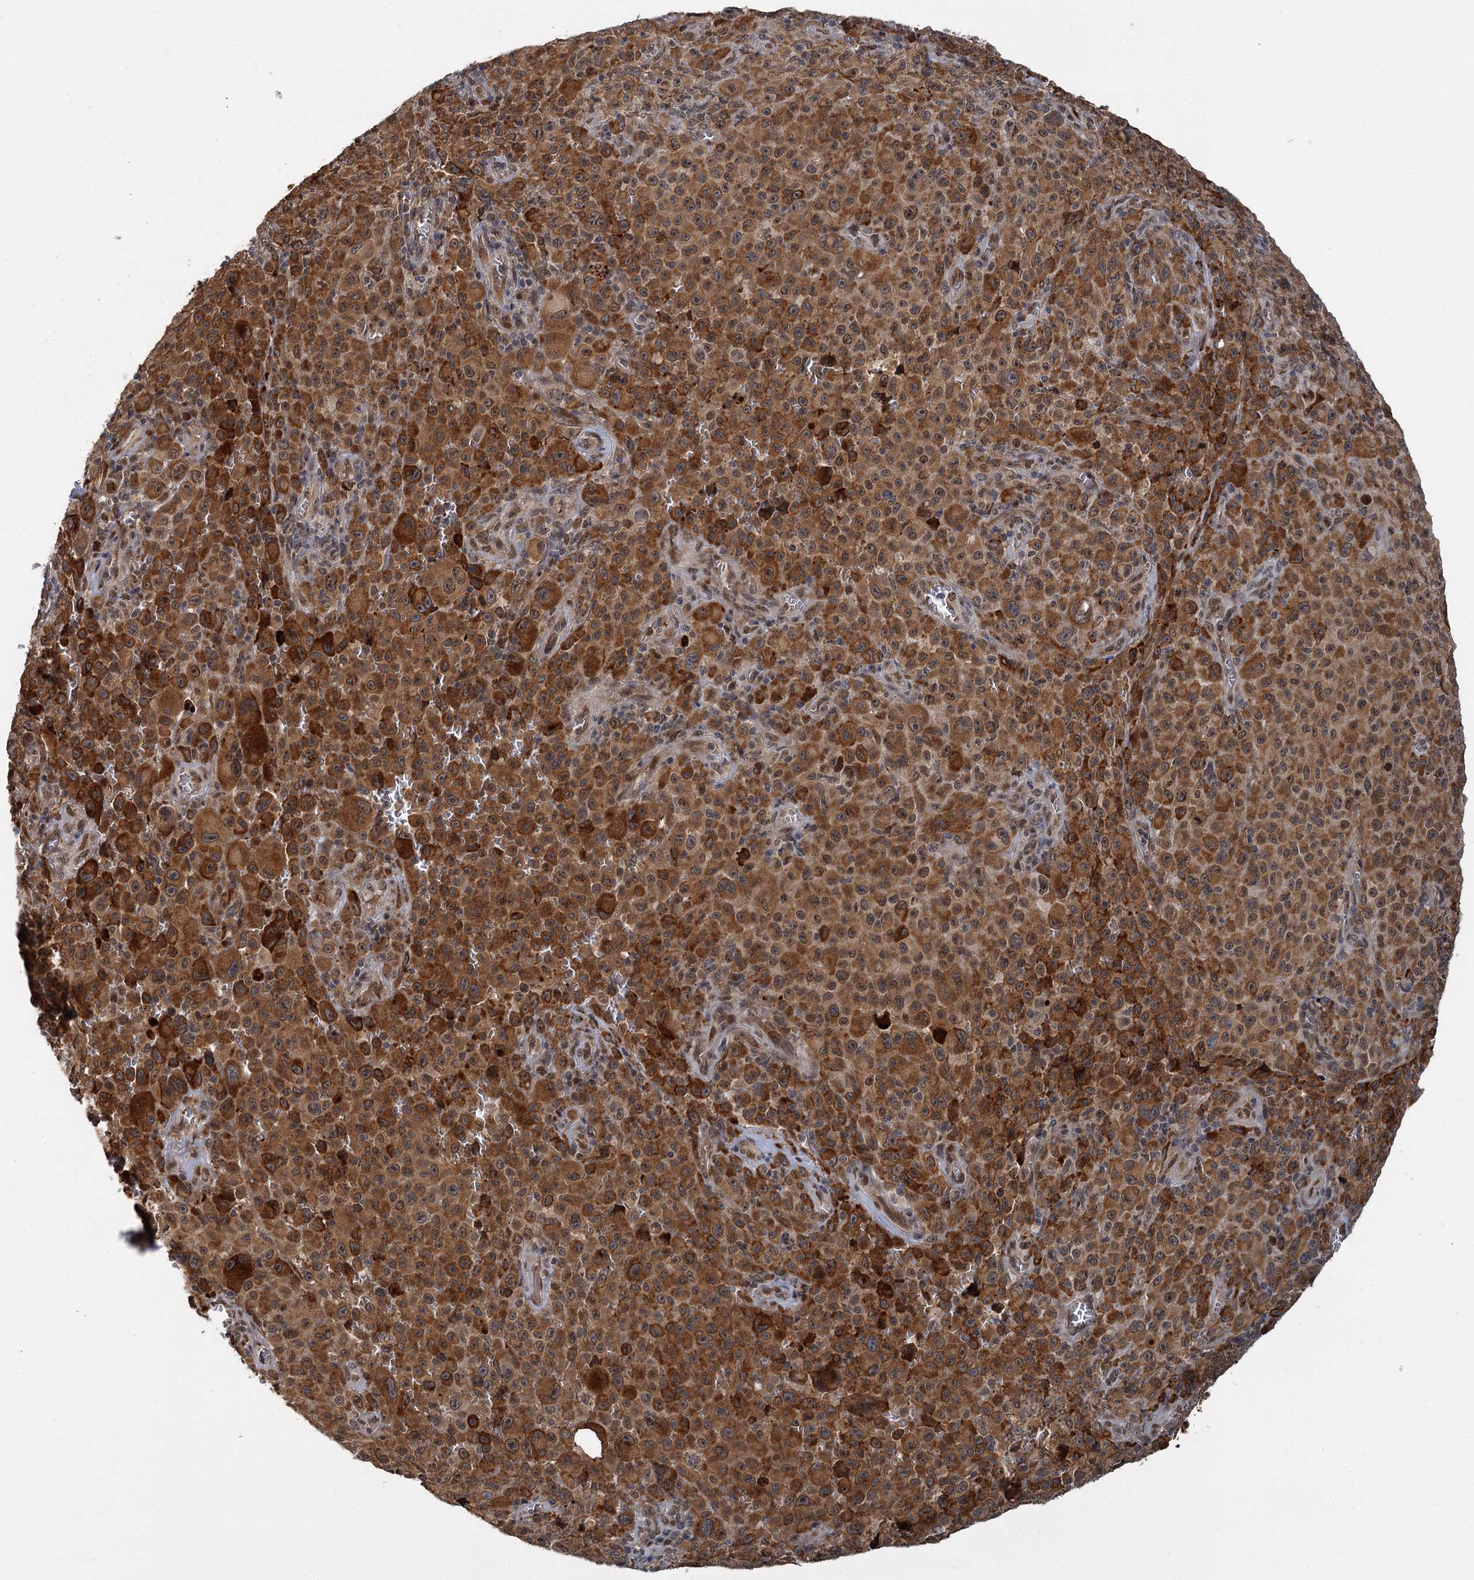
{"staining": {"intensity": "strong", "quantity": ">75%", "location": "cytoplasmic/membranous"}, "tissue": "melanoma", "cell_type": "Tumor cells", "image_type": "cancer", "snomed": [{"axis": "morphology", "description": "Malignant melanoma, NOS"}, {"axis": "topography", "description": "Skin"}], "caption": "Immunohistochemical staining of malignant melanoma displays high levels of strong cytoplasmic/membranous protein staining in approximately >75% of tumor cells. (DAB (3,3'-diaminobenzidine) IHC with brightfield microscopy, high magnification).", "gene": "APBA2", "patient": {"sex": "female", "age": 82}}